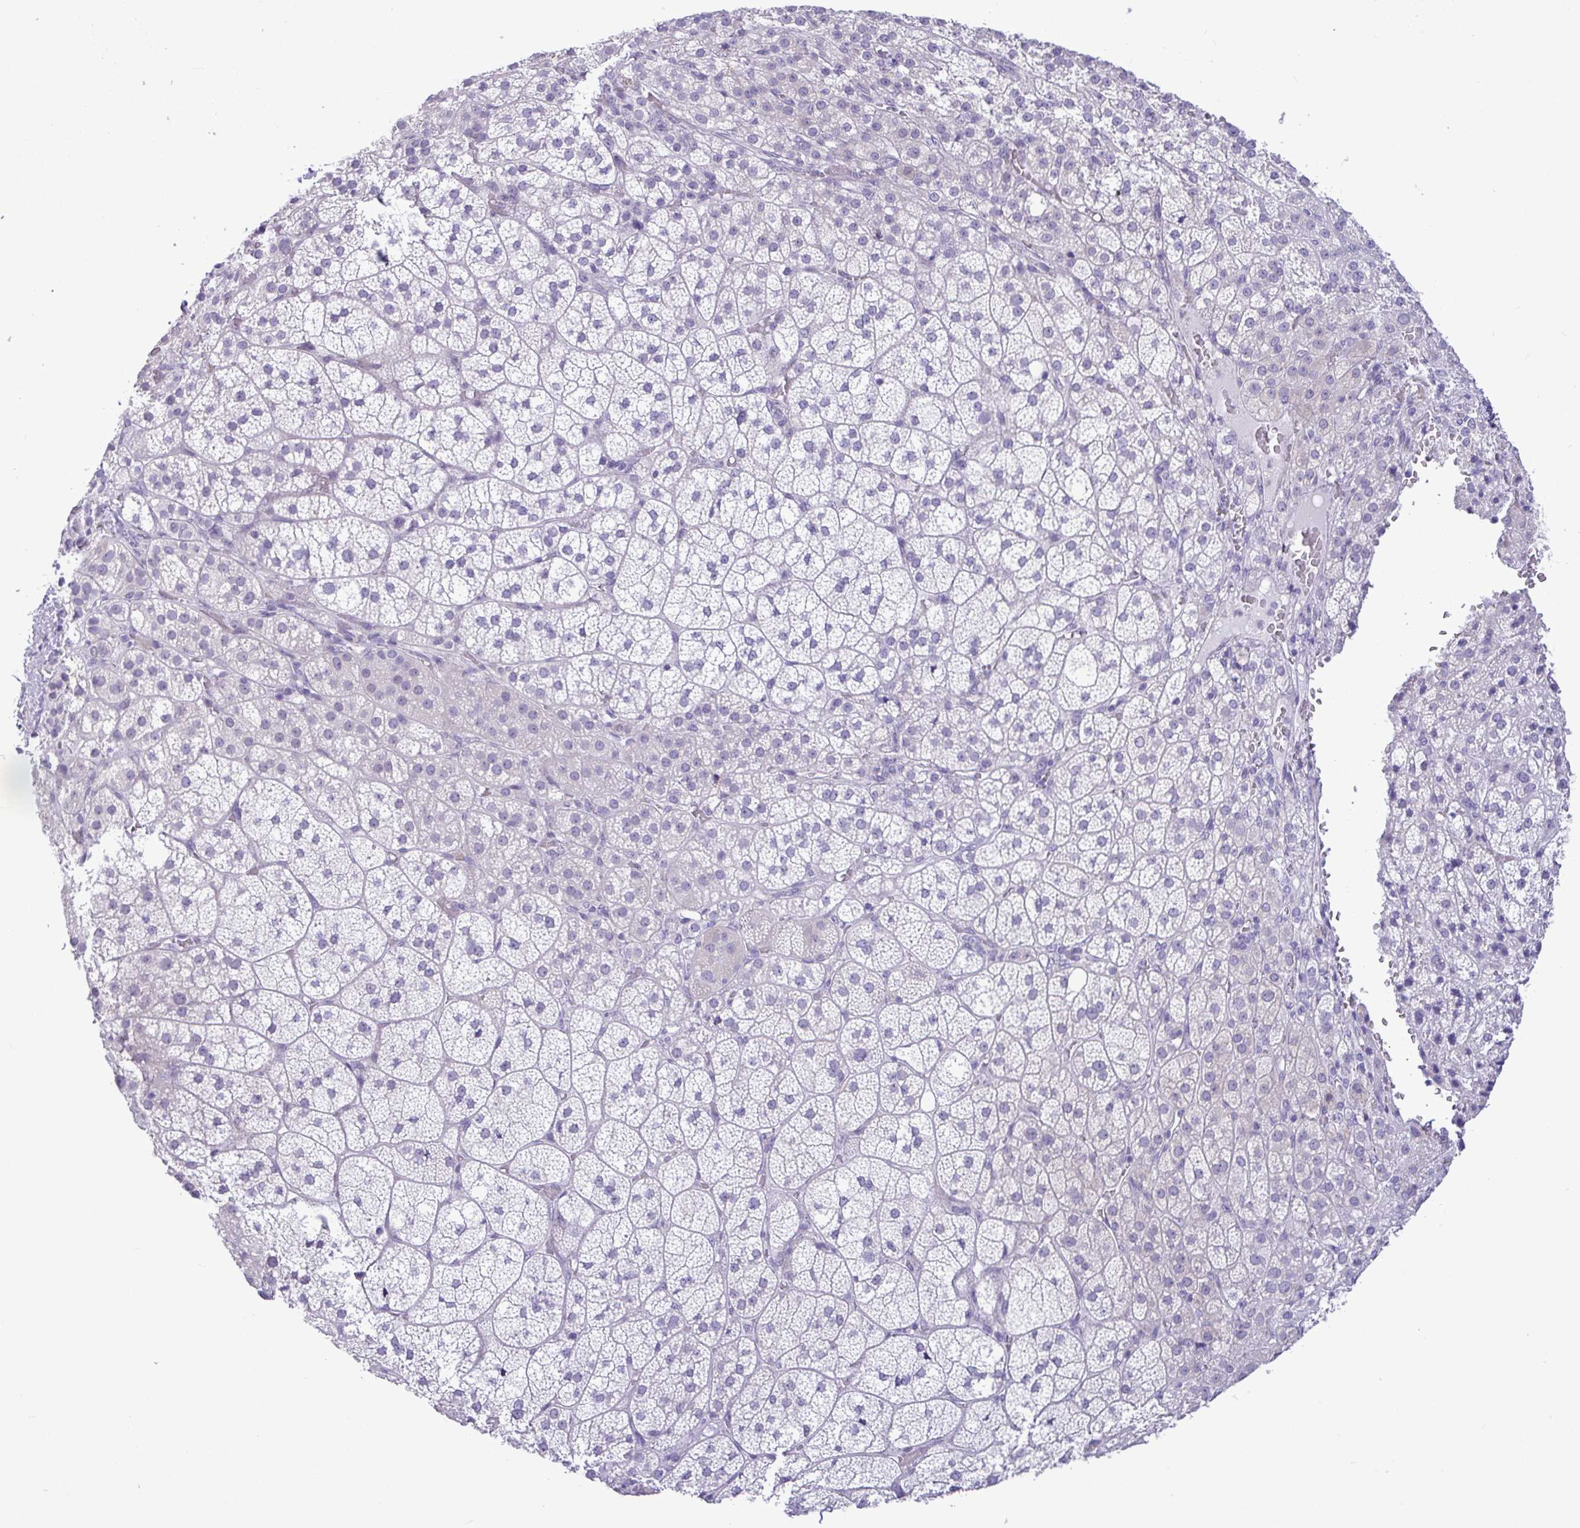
{"staining": {"intensity": "weak", "quantity": "<25%", "location": "cytoplasmic/membranous"}, "tissue": "adrenal gland", "cell_type": "Glandular cells", "image_type": "normal", "snomed": [{"axis": "morphology", "description": "Normal tissue, NOS"}, {"axis": "topography", "description": "Adrenal gland"}], "caption": "Glandular cells show no significant expression in normal adrenal gland. (Stains: DAB immunohistochemistry with hematoxylin counter stain, Microscopy: brightfield microscopy at high magnification).", "gene": "C4orf33", "patient": {"sex": "female", "age": 60}}